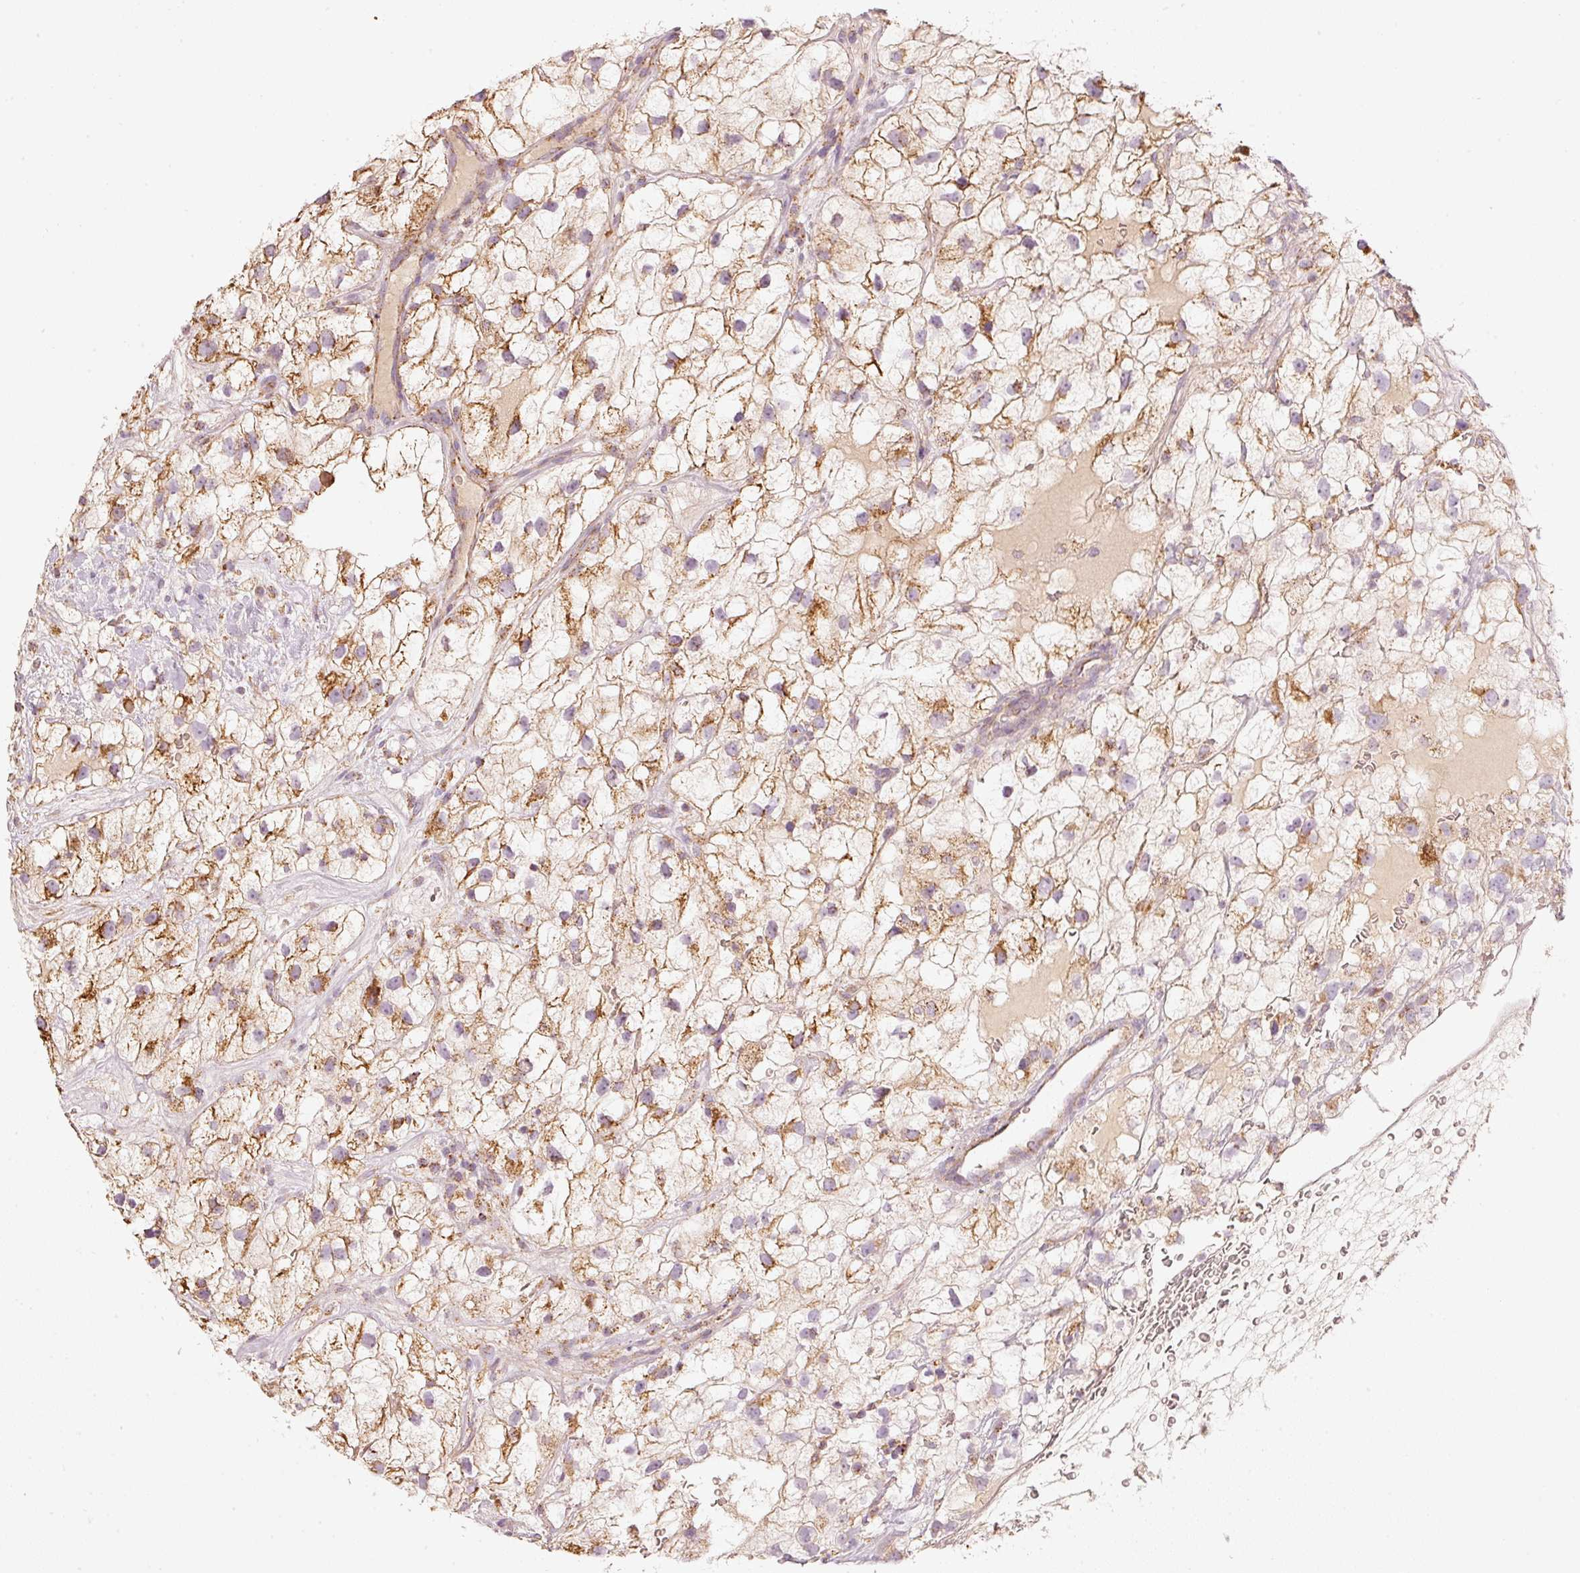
{"staining": {"intensity": "moderate", "quantity": ">75%", "location": "cytoplasmic/membranous"}, "tissue": "renal cancer", "cell_type": "Tumor cells", "image_type": "cancer", "snomed": [{"axis": "morphology", "description": "Adenocarcinoma, NOS"}, {"axis": "topography", "description": "Kidney"}], "caption": "Human renal cancer stained for a protein (brown) demonstrates moderate cytoplasmic/membranous positive staining in about >75% of tumor cells.", "gene": "C17orf98", "patient": {"sex": "male", "age": 59}}